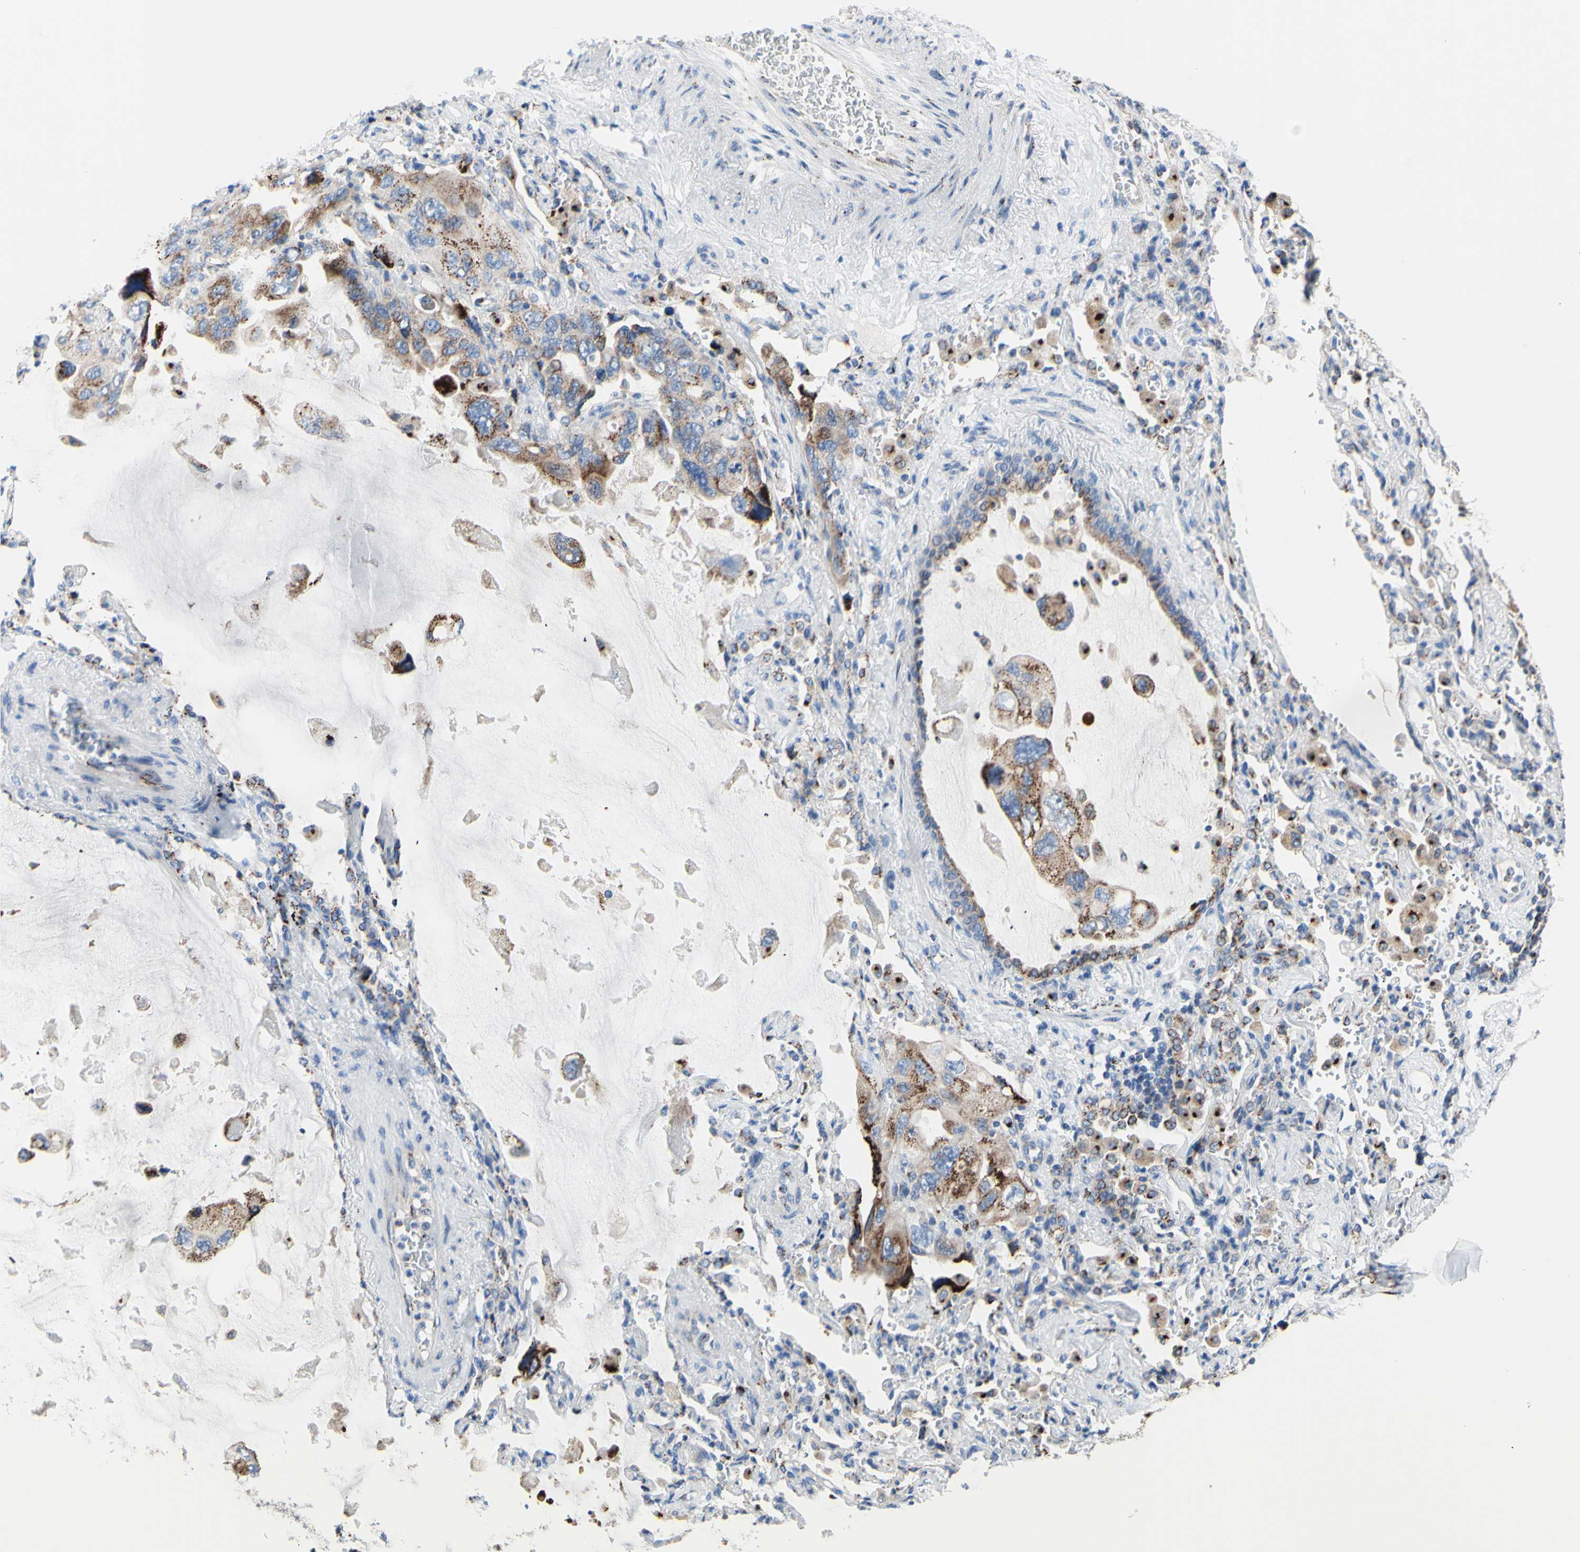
{"staining": {"intensity": "moderate", "quantity": "25%-75%", "location": "cytoplasmic/membranous"}, "tissue": "lung cancer", "cell_type": "Tumor cells", "image_type": "cancer", "snomed": [{"axis": "morphology", "description": "Squamous cell carcinoma, NOS"}, {"axis": "topography", "description": "Lung"}], "caption": "Immunohistochemical staining of lung cancer (squamous cell carcinoma) reveals moderate cytoplasmic/membranous protein staining in approximately 25%-75% of tumor cells.", "gene": "GALNT2", "patient": {"sex": "female", "age": 73}}